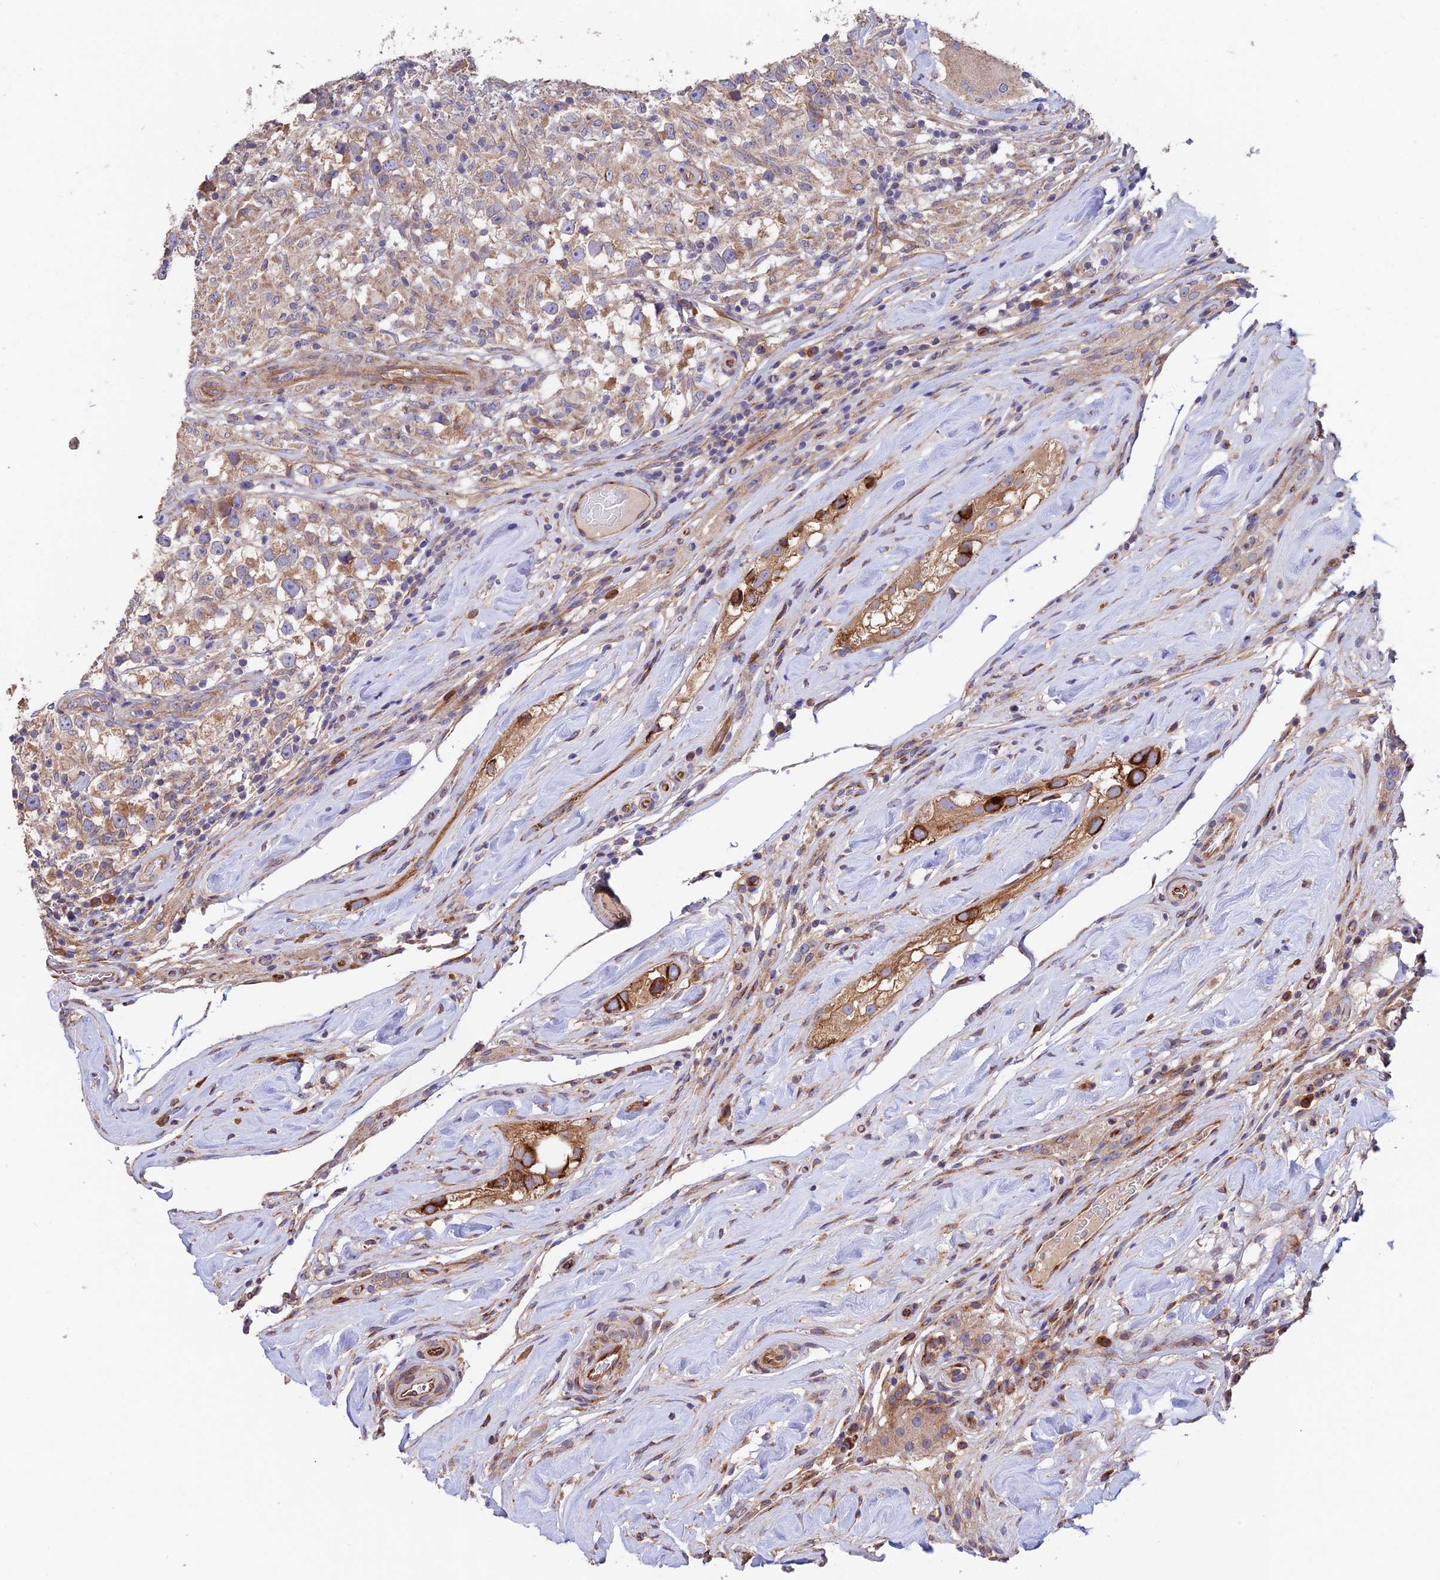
{"staining": {"intensity": "weak", "quantity": "25%-75%", "location": "cytoplasmic/membranous"}, "tissue": "testis cancer", "cell_type": "Tumor cells", "image_type": "cancer", "snomed": [{"axis": "morphology", "description": "Seminoma, NOS"}, {"axis": "topography", "description": "Testis"}], "caption": "Testis cancer (seminoma) stained with DAB (3,3'-diaminobenzidine) IHC shows low levels of weak cytoplasmic/membranous positivity in about 25%-75% of tumor cells.", "gene": "EMC3", "patient": {"sex": "male", "age": 46}}